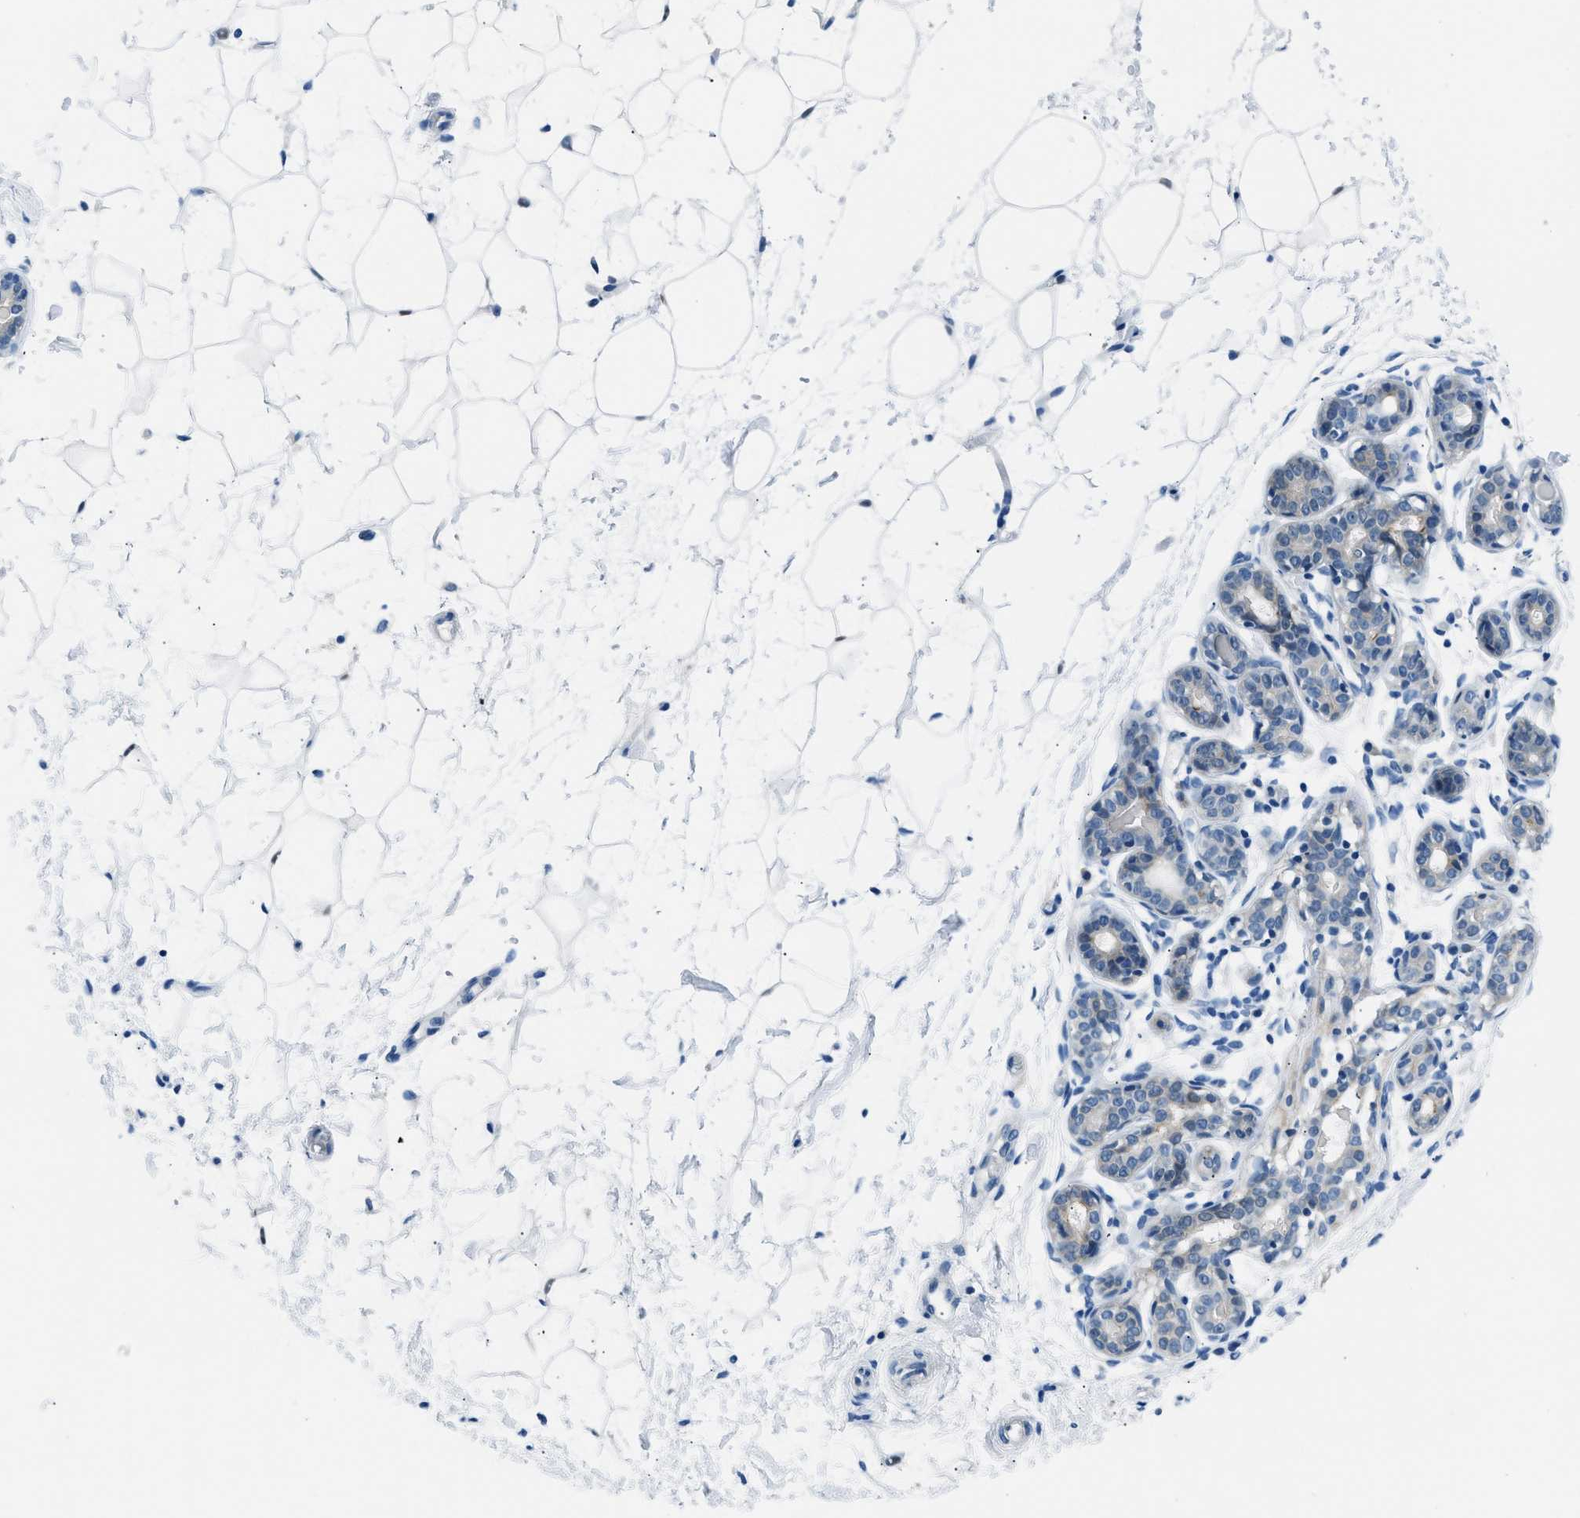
{"staining": {"intensity": "negative", "quantity": "none", "location": "none"}, "tissue": "breast", "cell_type": "Adipocytes", "image_type": "normal", "snomed": [{"axis": "morphology", "description": "Normal tissue, NOS"}, {"axis": "topography", "description": "Breast"}], "caption": "IHC of normal human breast displays no positivity in adipocytes.", "gene": "CLDN18", "patient": {"sex": "female", "age": 22}}